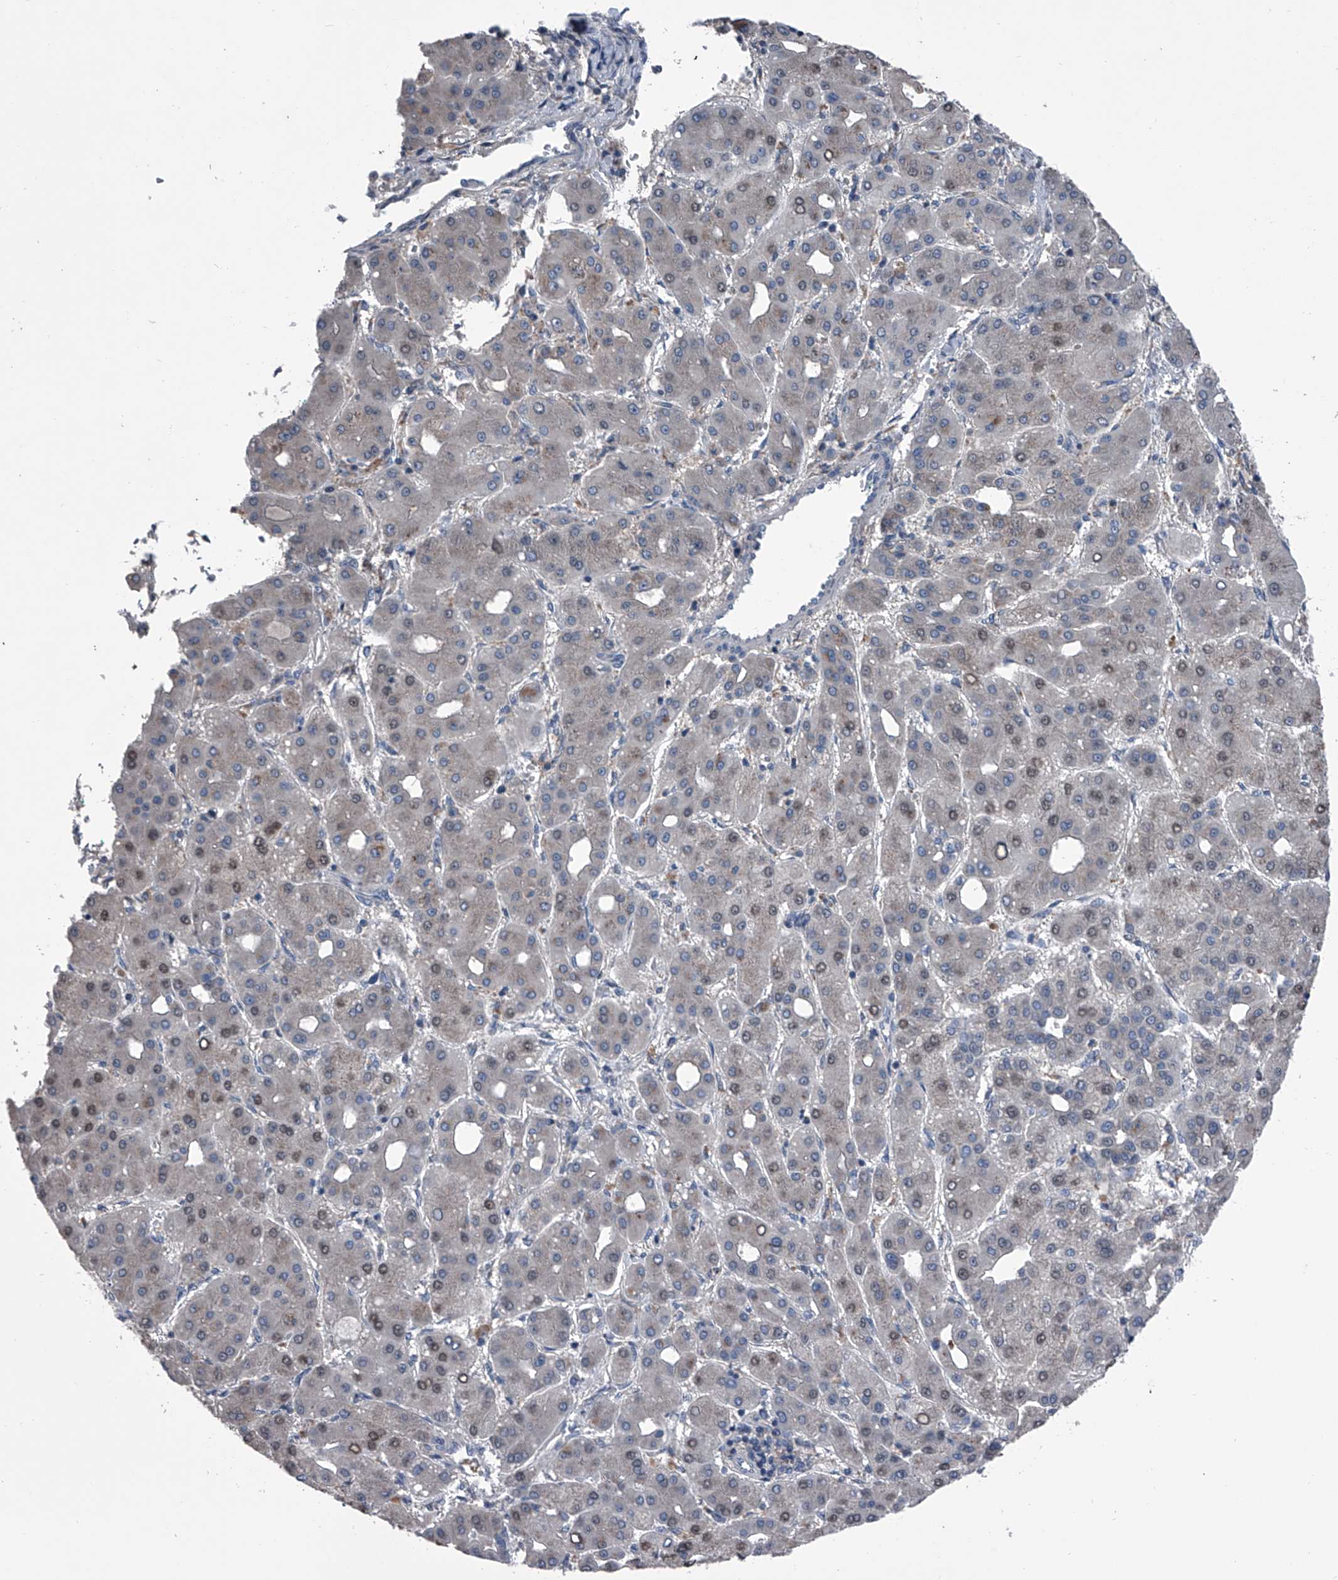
{"staining": {"intensity": "weak", "quantity": "25%-75%", "location": "nuclear"}, "tissue": "liver cancer", "cell_type": "Tumor cells", "image_type": "cancer", "snomed": [{"axis": "morphology", "description": "Carcinoma, Hepatocellular, NOS"}, {"axis": "topography", "description": "Liver"}], "caption": "Tumor cells show low levels of weak nuclear positivity in approximately 25%-75% of cells in human liver hepatocellular carcinoma.", "gene": "PIP5K1A", "patient": {"sex": "male", "age": 65}}